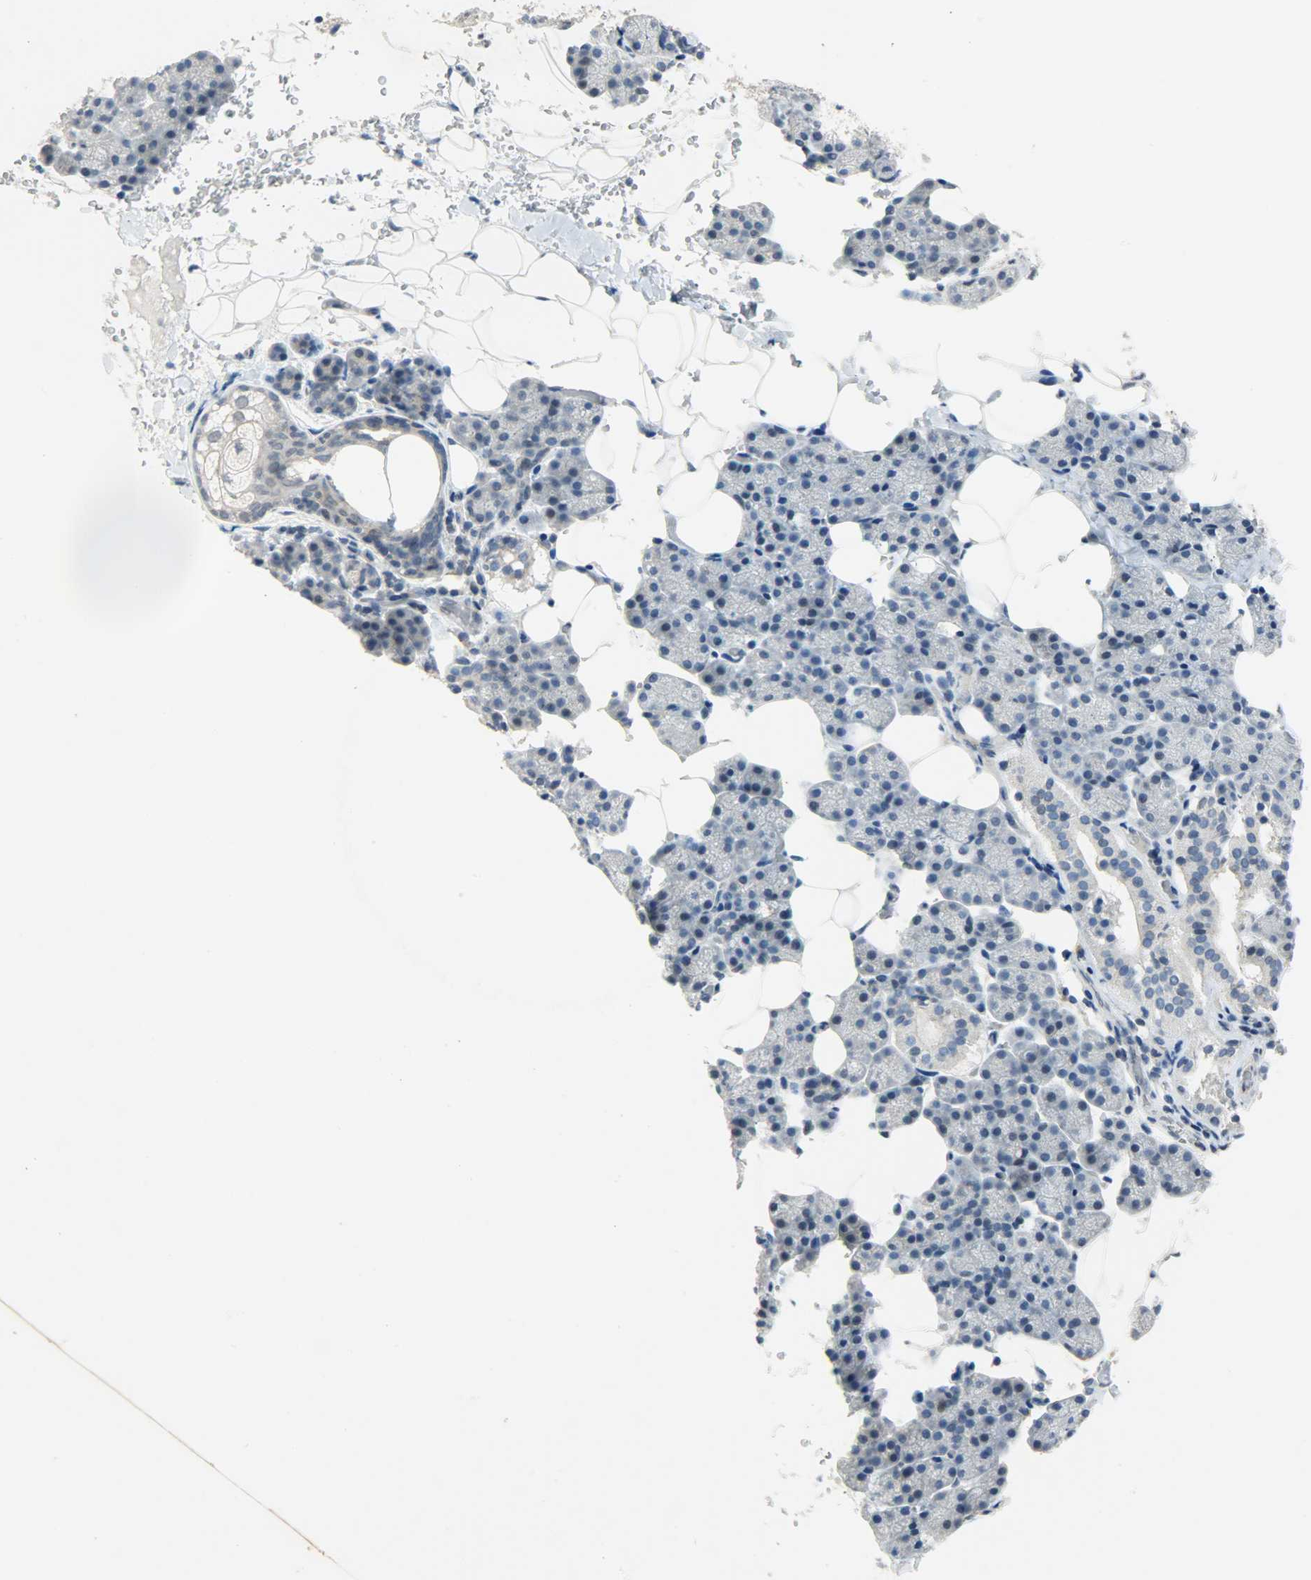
{"staining": {"intensity": "negative", "quantity": "none", "location": "none"}, "tissue": "salivary gland", "cell_type": "Glandular cells", "image_type": "normal", "snomed": [{"axis": "morphology", "description": "Normal tissue, NOS"}, {"axis": "topography", "description": "Lymph node"}, {"axis": "topography", "description": "Salivary gland"}], "caption": "Immunohistochemistry (IHC) of unremarkable human salivary gland exhibits no staining in glandular cells.", "gene": "DNAJB6", "patient": {"sex": "male", "age": 8}}